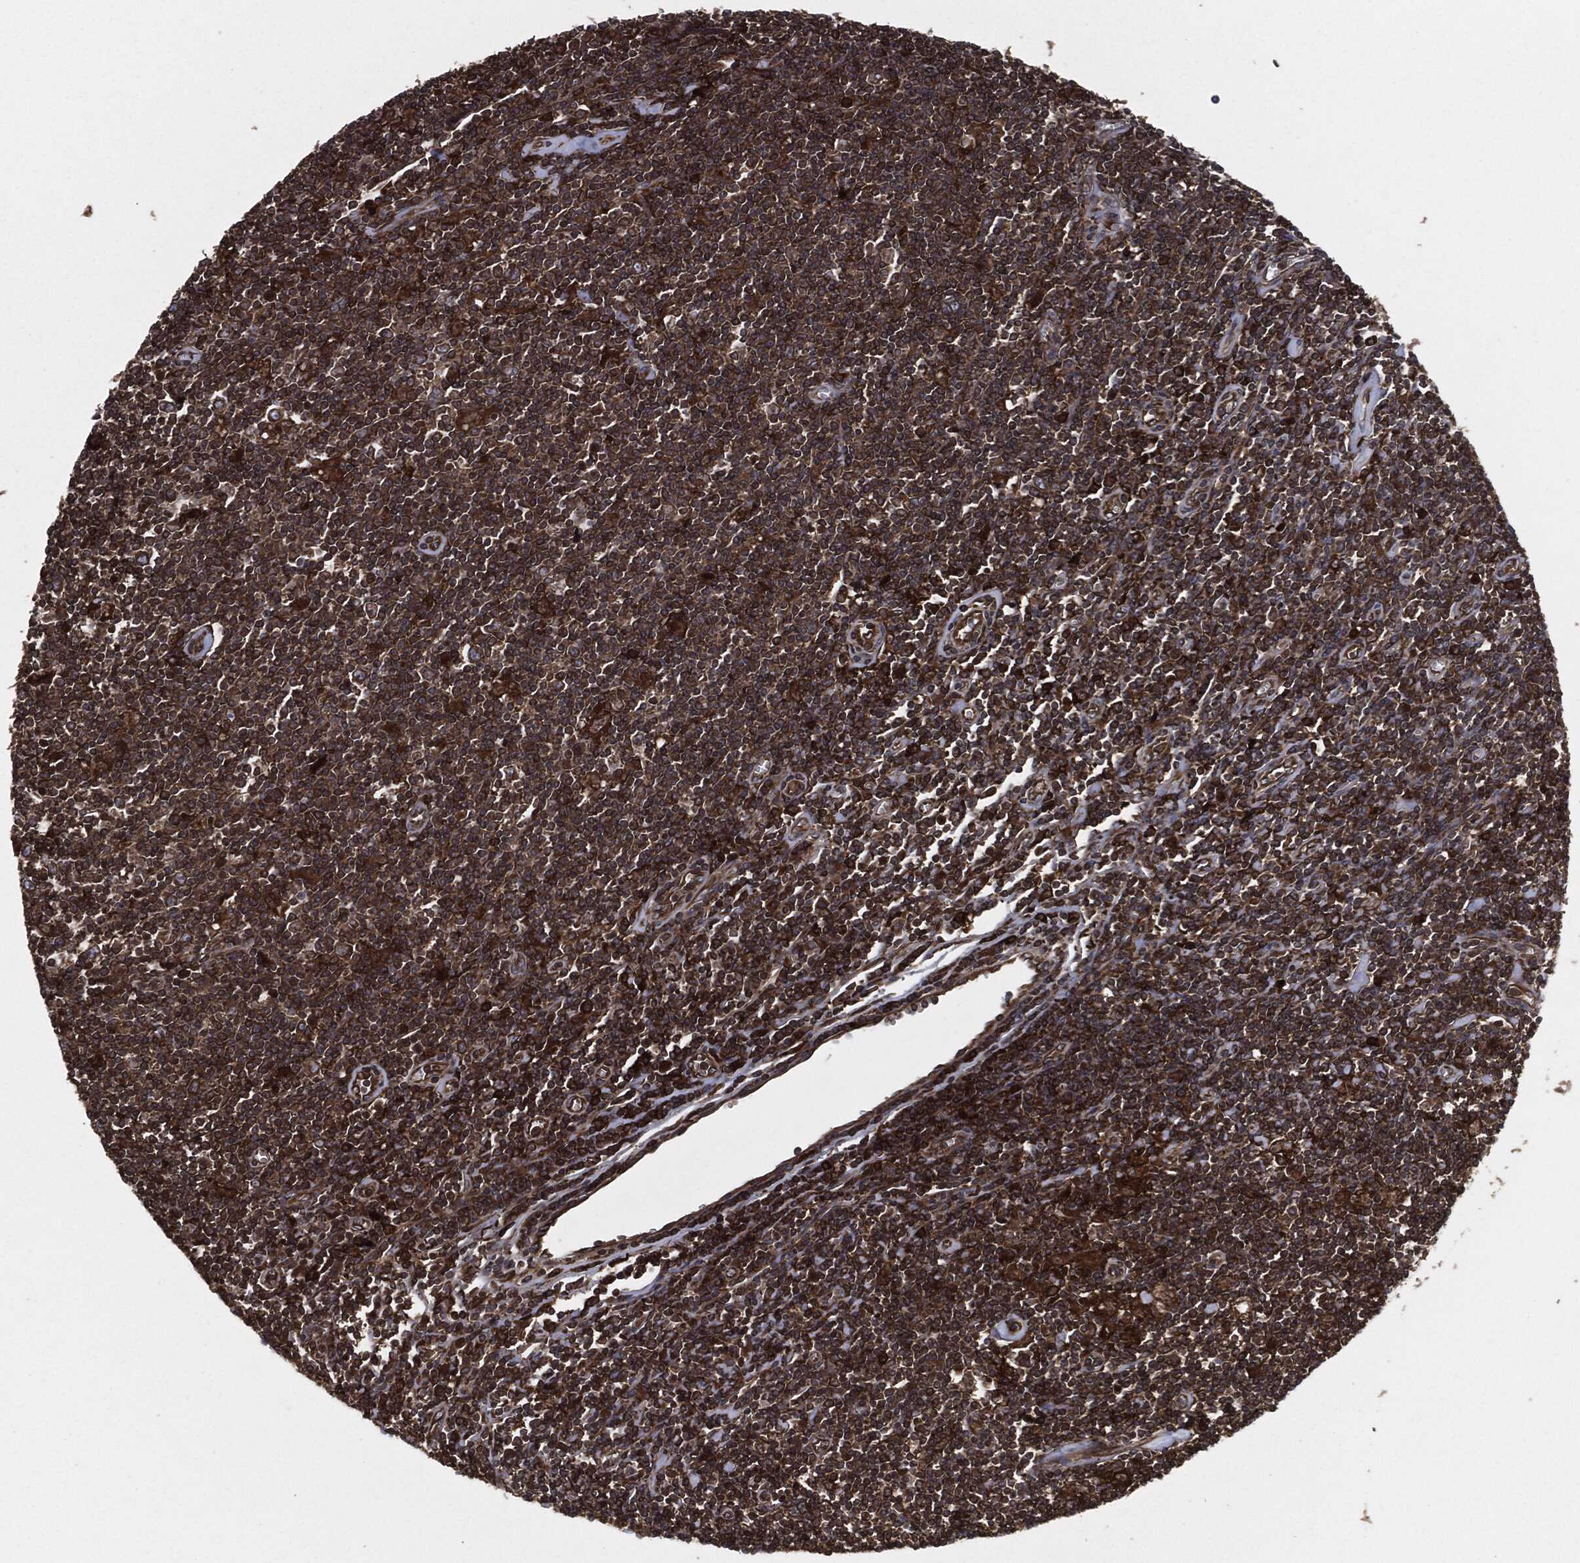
{"staining": {"intensity": "strong", "quantity": ">75%", "location": "cytoplasmic/membranous"}, "tissue": "lymphoma", "cell_type": "Tumor cells", "image_type": "cancer", "snomed": [{"axis": "morphology", "description": "Hodgkin's disease, NOS"}, {"axis": "topography", "description": "Lymph node"}], "caption": "This is an image of IHC staining of lymphoma, which shows strong staining in the cytoplasmic/membranous of tumor cells.", "gene": "RAP1GDS1", "patient": {"sex": "male", "age": 40}}